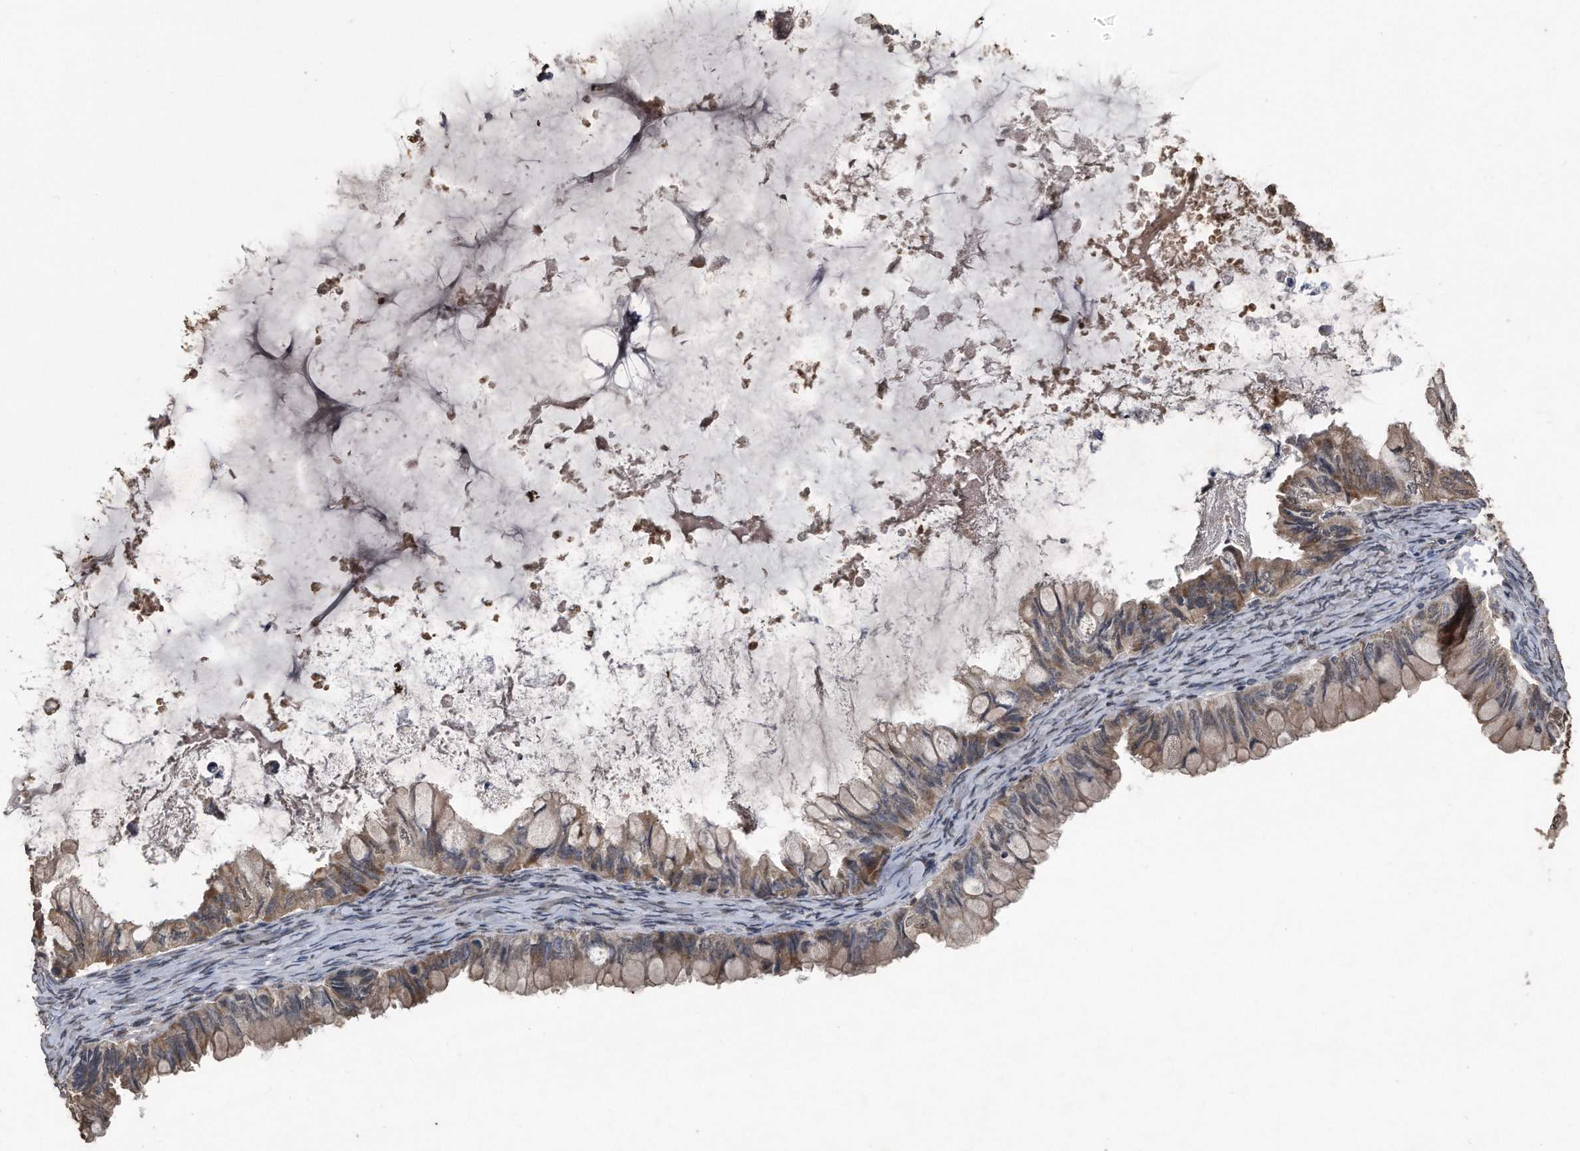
{"staining": {"intensity": "weak", "quantity": "25%-75%", "location": "cytoplasmic/membranous"}, "tissue": "ovarian cancer", "cell_type": "Tumor cells", "image_type": "cancer", "snomed": [{"axis": "morphology", "description": "Cystadenocarcinoma, mucinous, NOS"}, {"axis": "topography", "description": "Ovary"}], "caption": "The histopathology image shows staining of mucinous cystadenocarcinoma (ovarian), revealing weak cytoplasmic/membranous protein staining (brown color) within tumor cells.", "gene": "CRYZL1", "patient": {"sex": "female", "age": 80}}